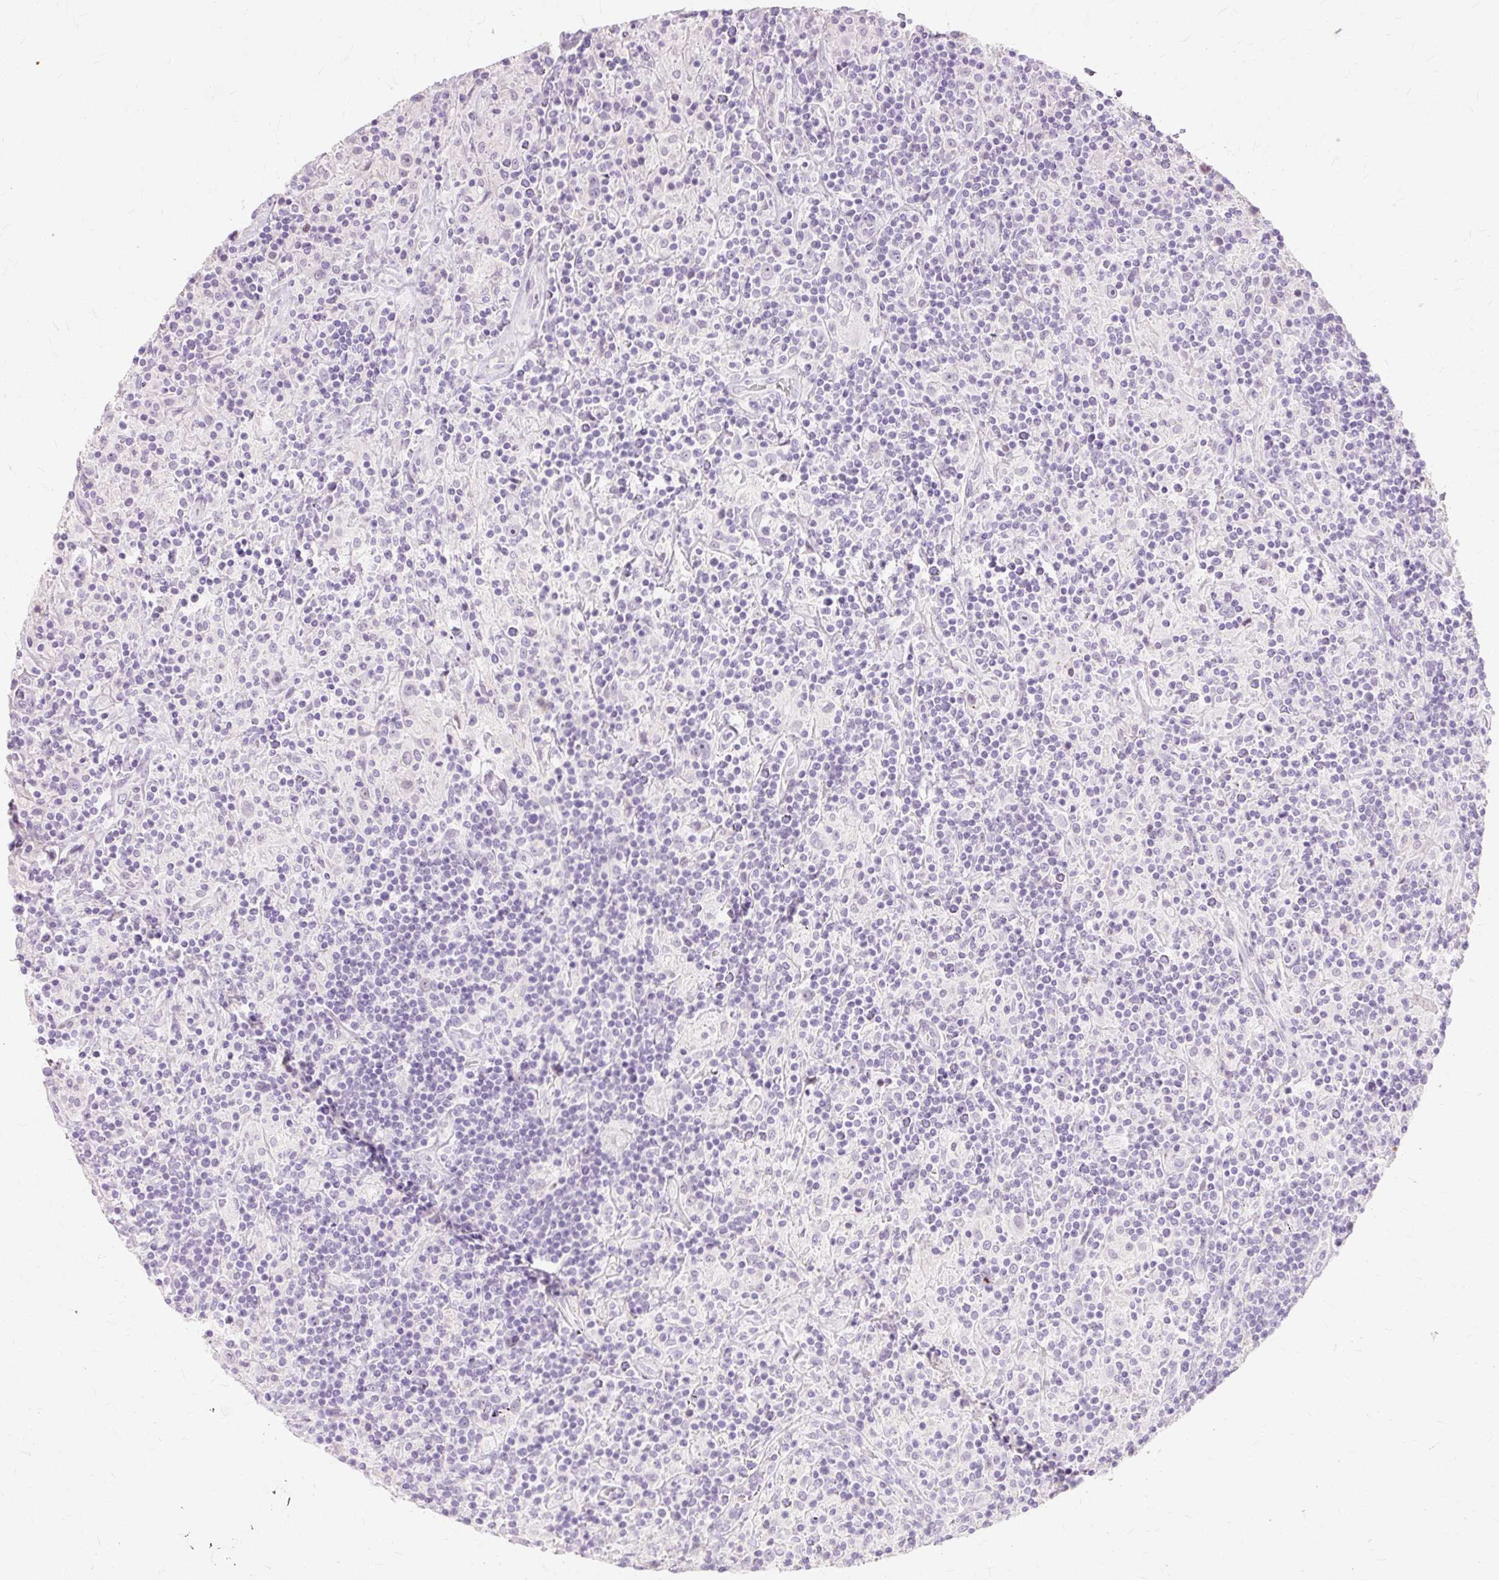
{"staining": {"intensity": "negative", "quantity": "none", "location": "none"}, "tissue": "lymphoma", "cell_type": "Tumor cells", "image_type": "cancer", "snomed": [{"axis": "morphology", "description": "Hodgkin's disease, NOS"}, {"axis": "topography", "description": "Lymph node"}], "caption": "This is a photomicrograph of immunohistochemistry (IHC) staining of lymphoma, which shows no expression in tumor cells.", "gene": "IRX2", "patient": {"sex": "male", "age": 70}}